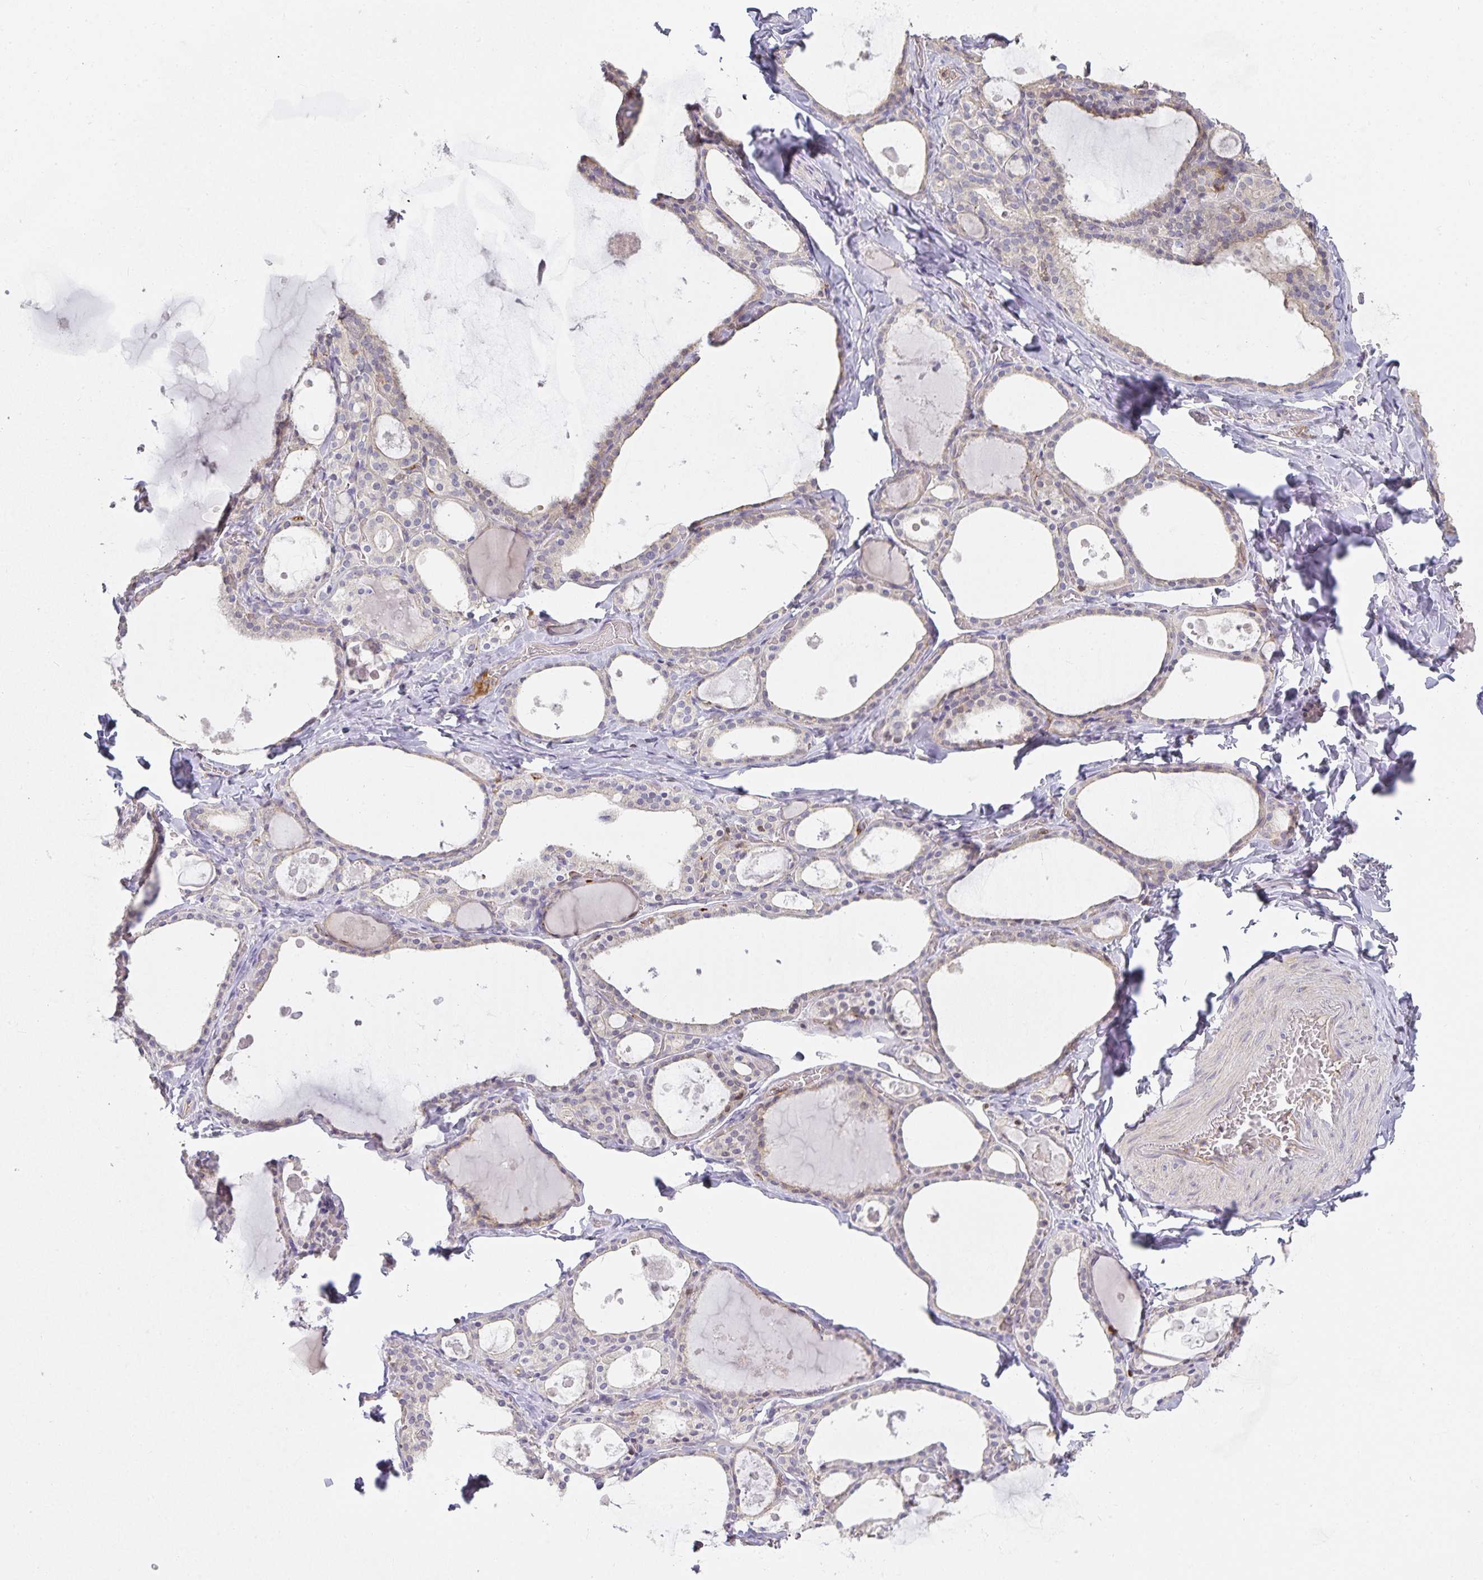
{"staining": {"intensity": "weak", "quantity": "25%-75%", "location": "cytoplasmic/membranous"}, "tissue": "thyroid gland", "cell_type": "Glandular cells", "image_type": "normal", "snomed": [{"axis": "morphology", "description": "Normal tissue, NOS"}, {"axis": "topography", "description": "Thyroid gland"}], "caption": "This image shows IHC staining of normal thyroid gland, with low weak cytoplasmic/membranous positivity in about 25%-75% of glandular cells.", "gene": "GATA3", "patient": {"sex": "male", "age": 56}}